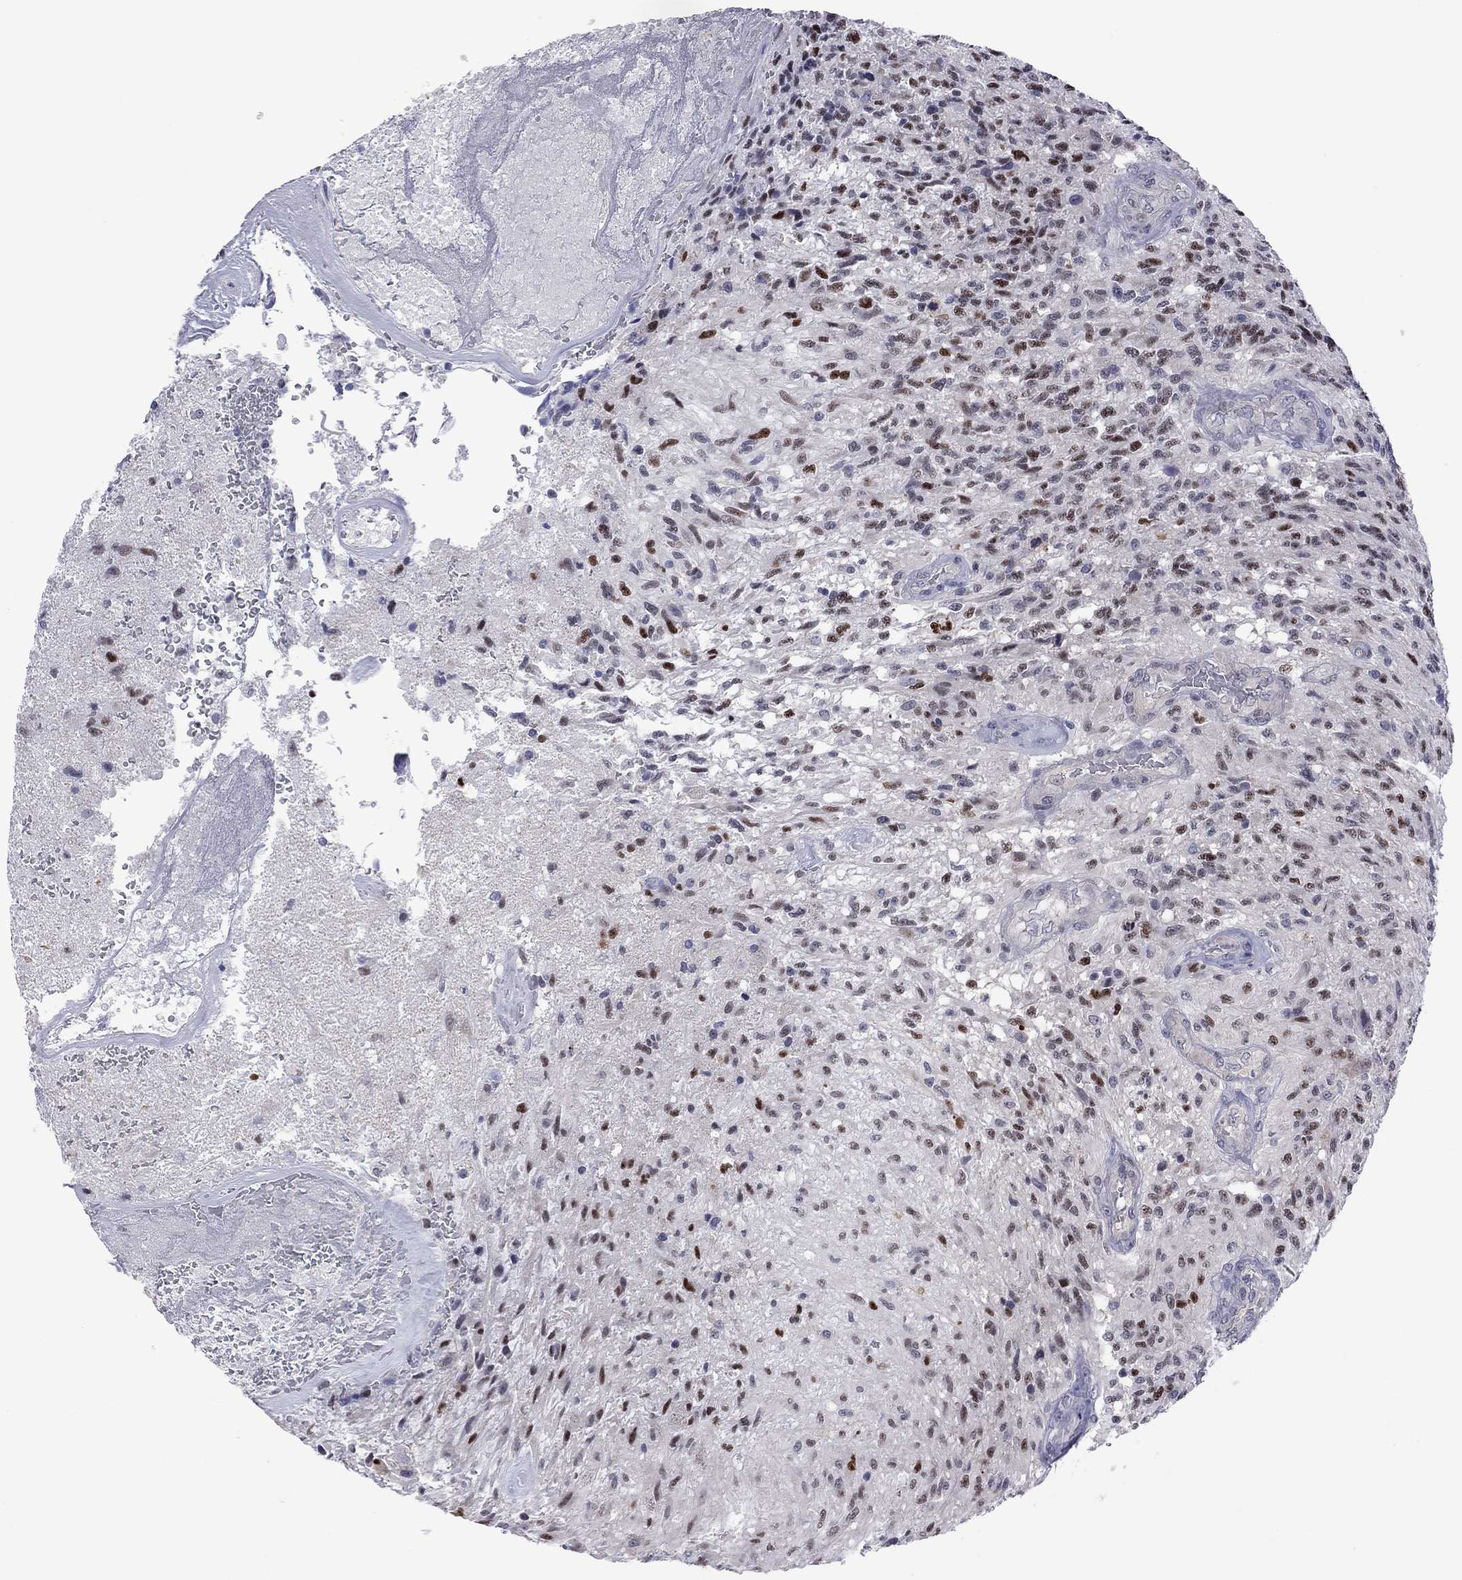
{"staining": {"intensity": "moderate", "quantity": "25%-75%", "location": "nuclear"}, "tissue": "glioma", "cell_type": "Tumor cells", "image_type": "cancer", "snomed": [{"axis": "morphology", "description": "Glioma, malignant, High grade"}, {"axis": "topography", "description": "Brain"}], "caption": "An immunohistochemistry micrograph of tumor tissue is shown. Protein staining in brown shows moderate nuclear positivity in malignant glioma (high-grade) within tumor cells.", "gene": "POU5F2", "patient": {"sex": "male", "age": 56}}